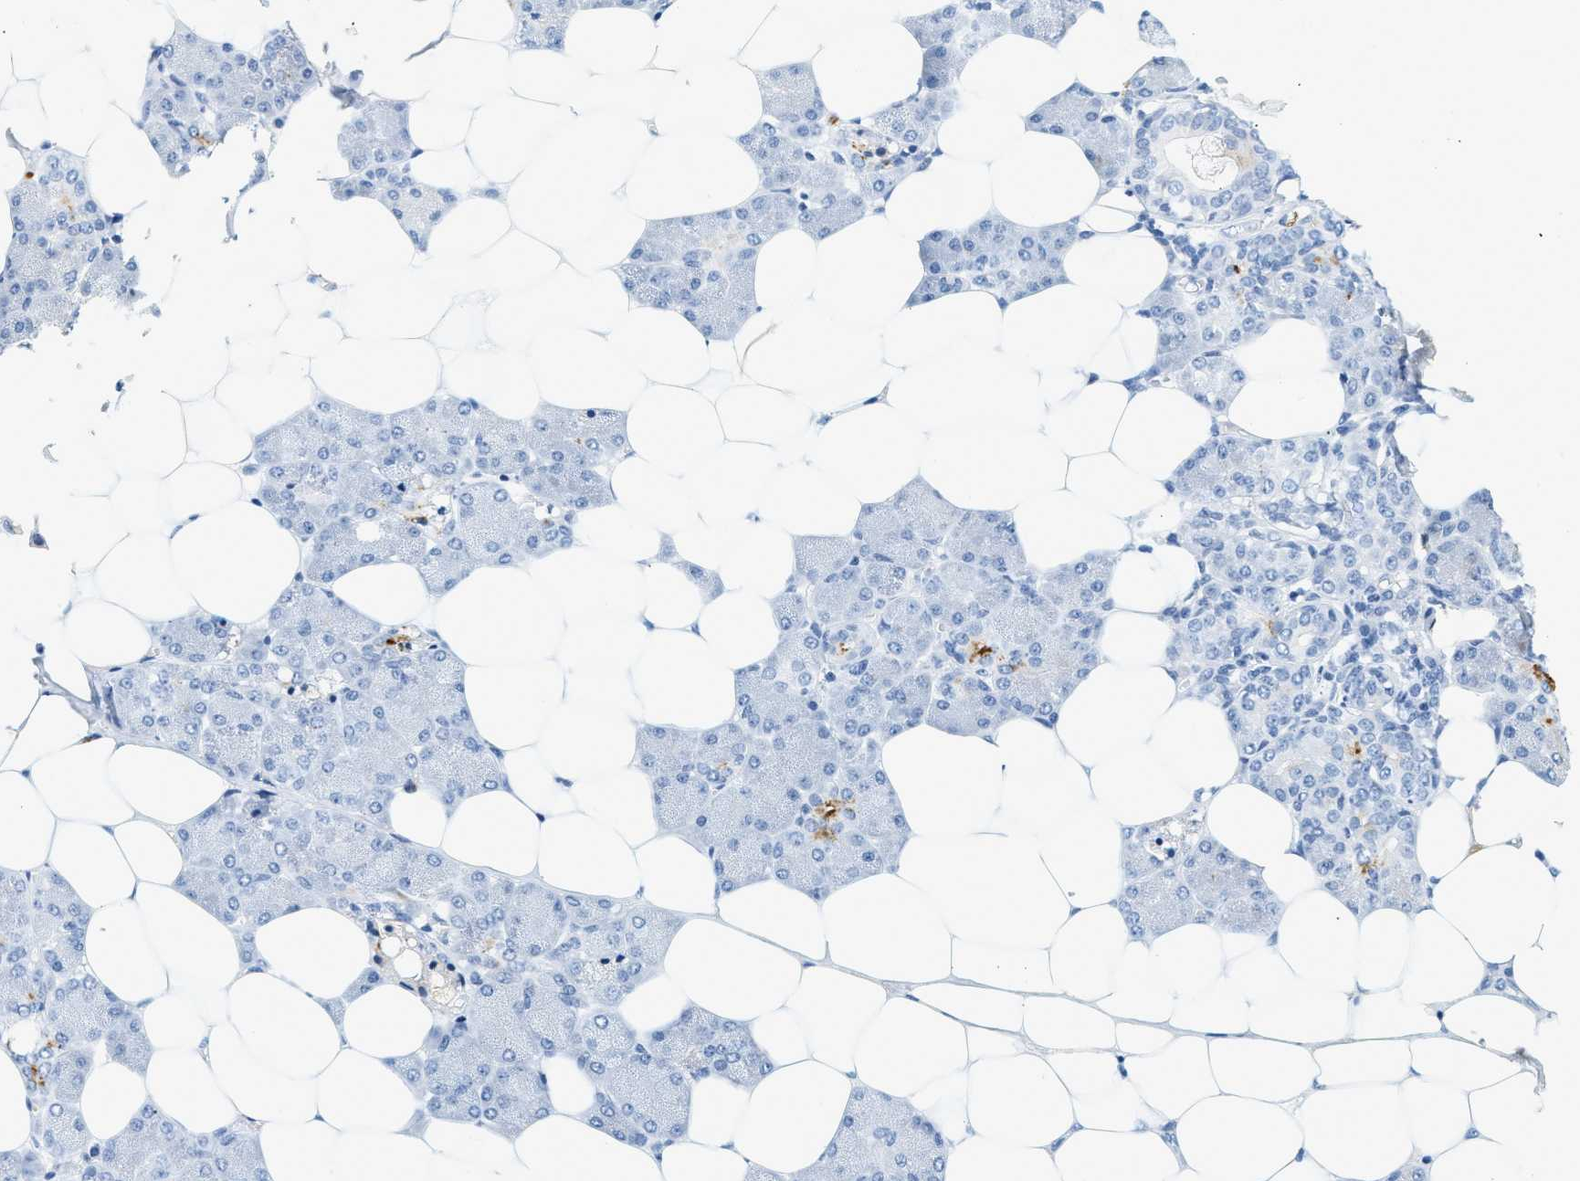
{"staining": {"intensity": "negative", "quantity": "none", "location": "none"}, "tissue": "salivary gland", "cell_type": "Glandular cells", "image_type": "normal", "snomed": [{"axis": "morphology", "description": "Normal tissue, NOS"}, {"axis": "morphology", "description": "Adenoma, NOS"}, {"axis": "topography", "description": "Salivary gland"}], "caption": "DAB immunohistochemical staining of benign human salivary gland reveals no significant staining in glandular cells.", "gene": "LCN2", "patient": {"sex": "female", "age": 32}}